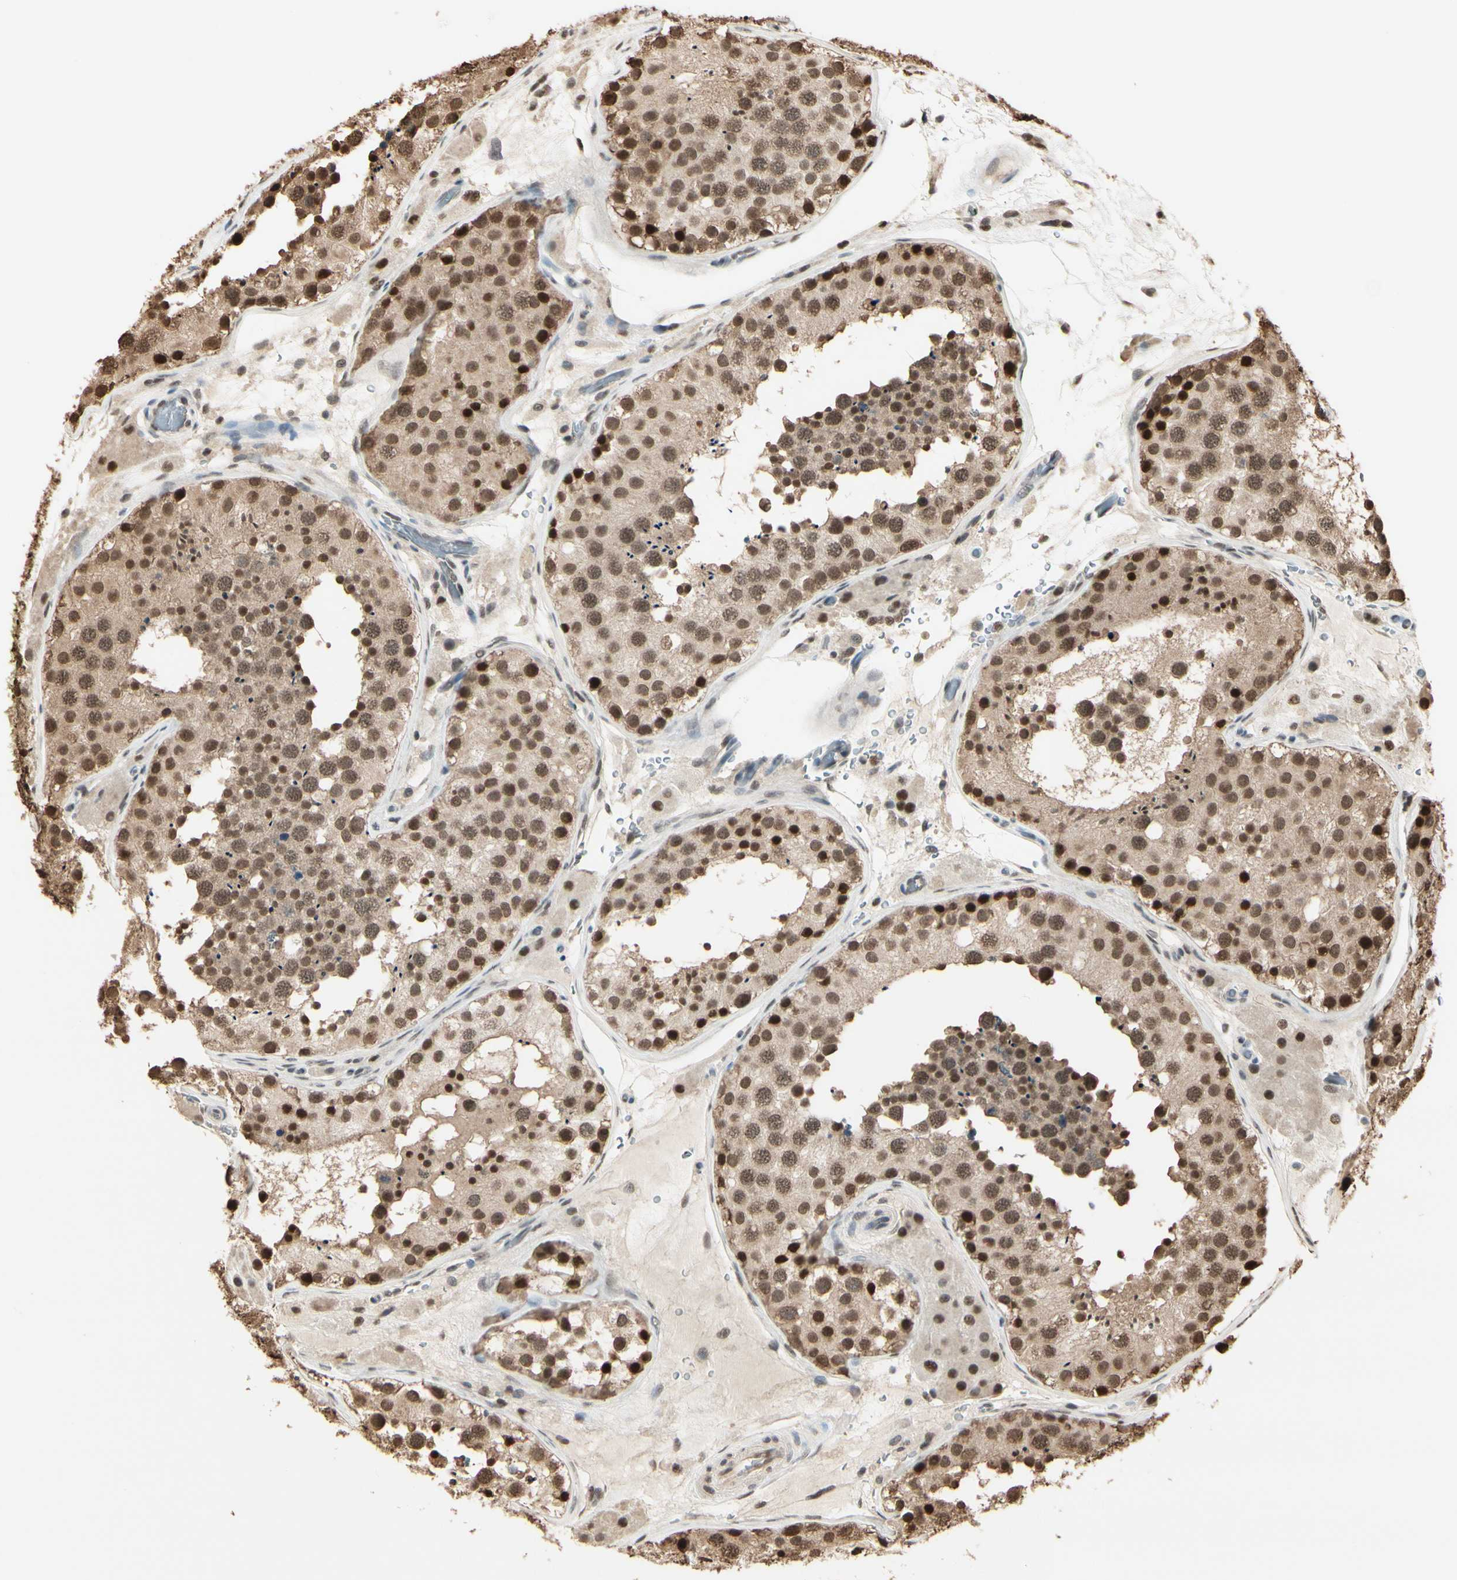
{"staining": {"intensity": "moderate", "quantity": ">75%", "location": "cytoplasmic/membranous,nuclear"}, "tissue": "testis", "cell_type": "Cells in seminiferous ducts", "image_type": "normal", "snomed": [{"axis": "morphology", "description": "Normal tissue, NOS"}, {"axis": "topography", "description": "Testis"}], "caption": "The micrograph shows staining of normal testis, revealing moderate cytoplasmic/membranous,nuclear protein positivity (brown color) within cells in seminiferous ducts. The staining was performed using DAB to visualize the protein expression in brown, while the nuclei were stained in blue with hematoxylin (Magnification: 20x).", "gene": "HSF1", "patient": {"sex": "male", "age": 26}}